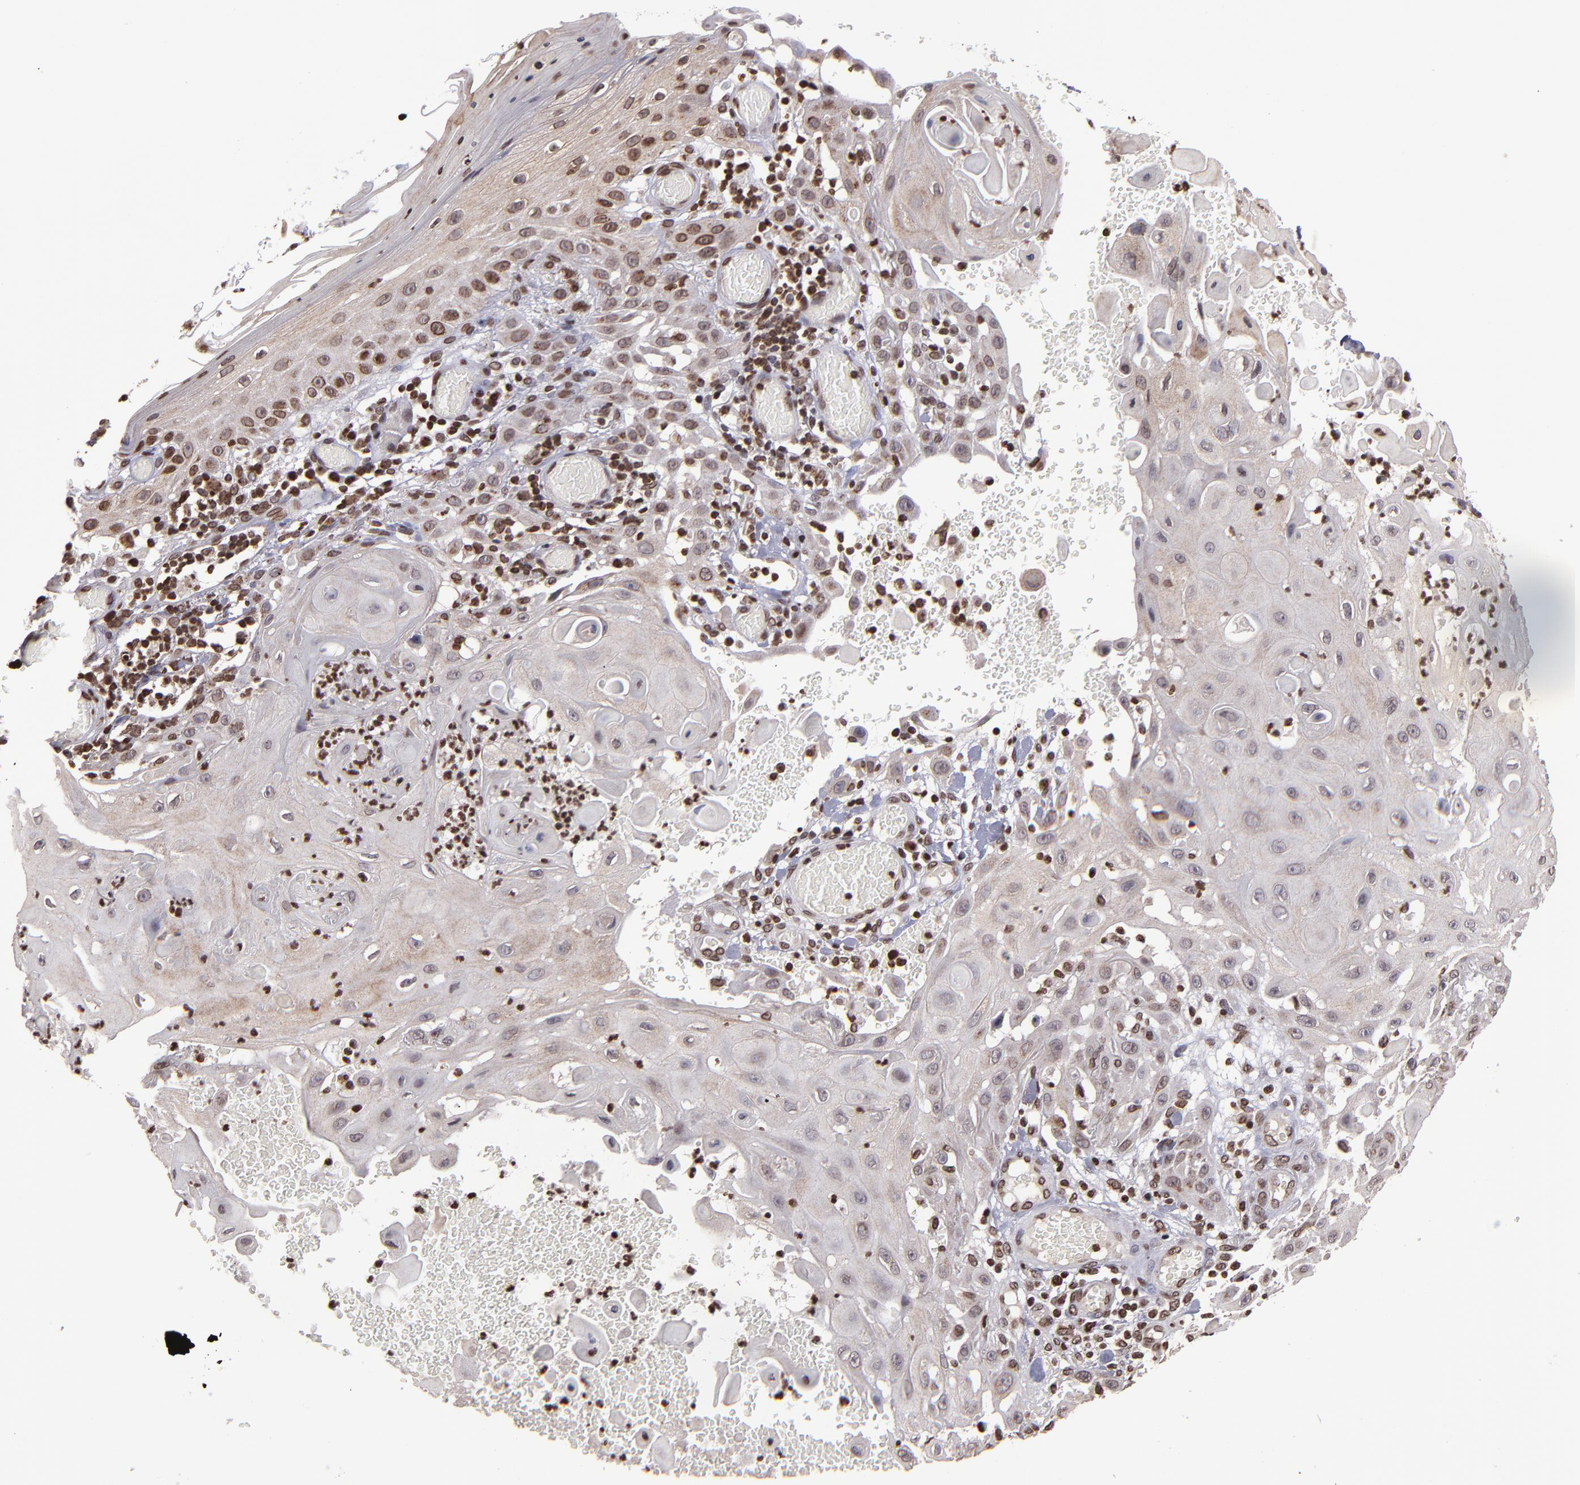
{"staining": {"intensity": "weak", "quantity": ">75%", "location": "cytoplasmic/membranous,nuclear"}, "tissue": "skin cancer", "cell_type": "Tumor cells", "image_type": "cancer", "snomed": [{"axis": "morphology", "description": "Squamous cell carcinoma, NOS"}, {"axis": "topography", "description": "Skin"}], "caption": "Protein expression analysis of skin cancer shows weak cytoplasmic/membranous and nuclear expression in about >75% of tumor cells. The staining was performed using DAB to visualize the protein expression in brown, while the nuclei were stained in blue with hematoxylin (Magnification: 20x).", "gene": "CSDC2", "patient": {"sex": "male", "age": 24}}